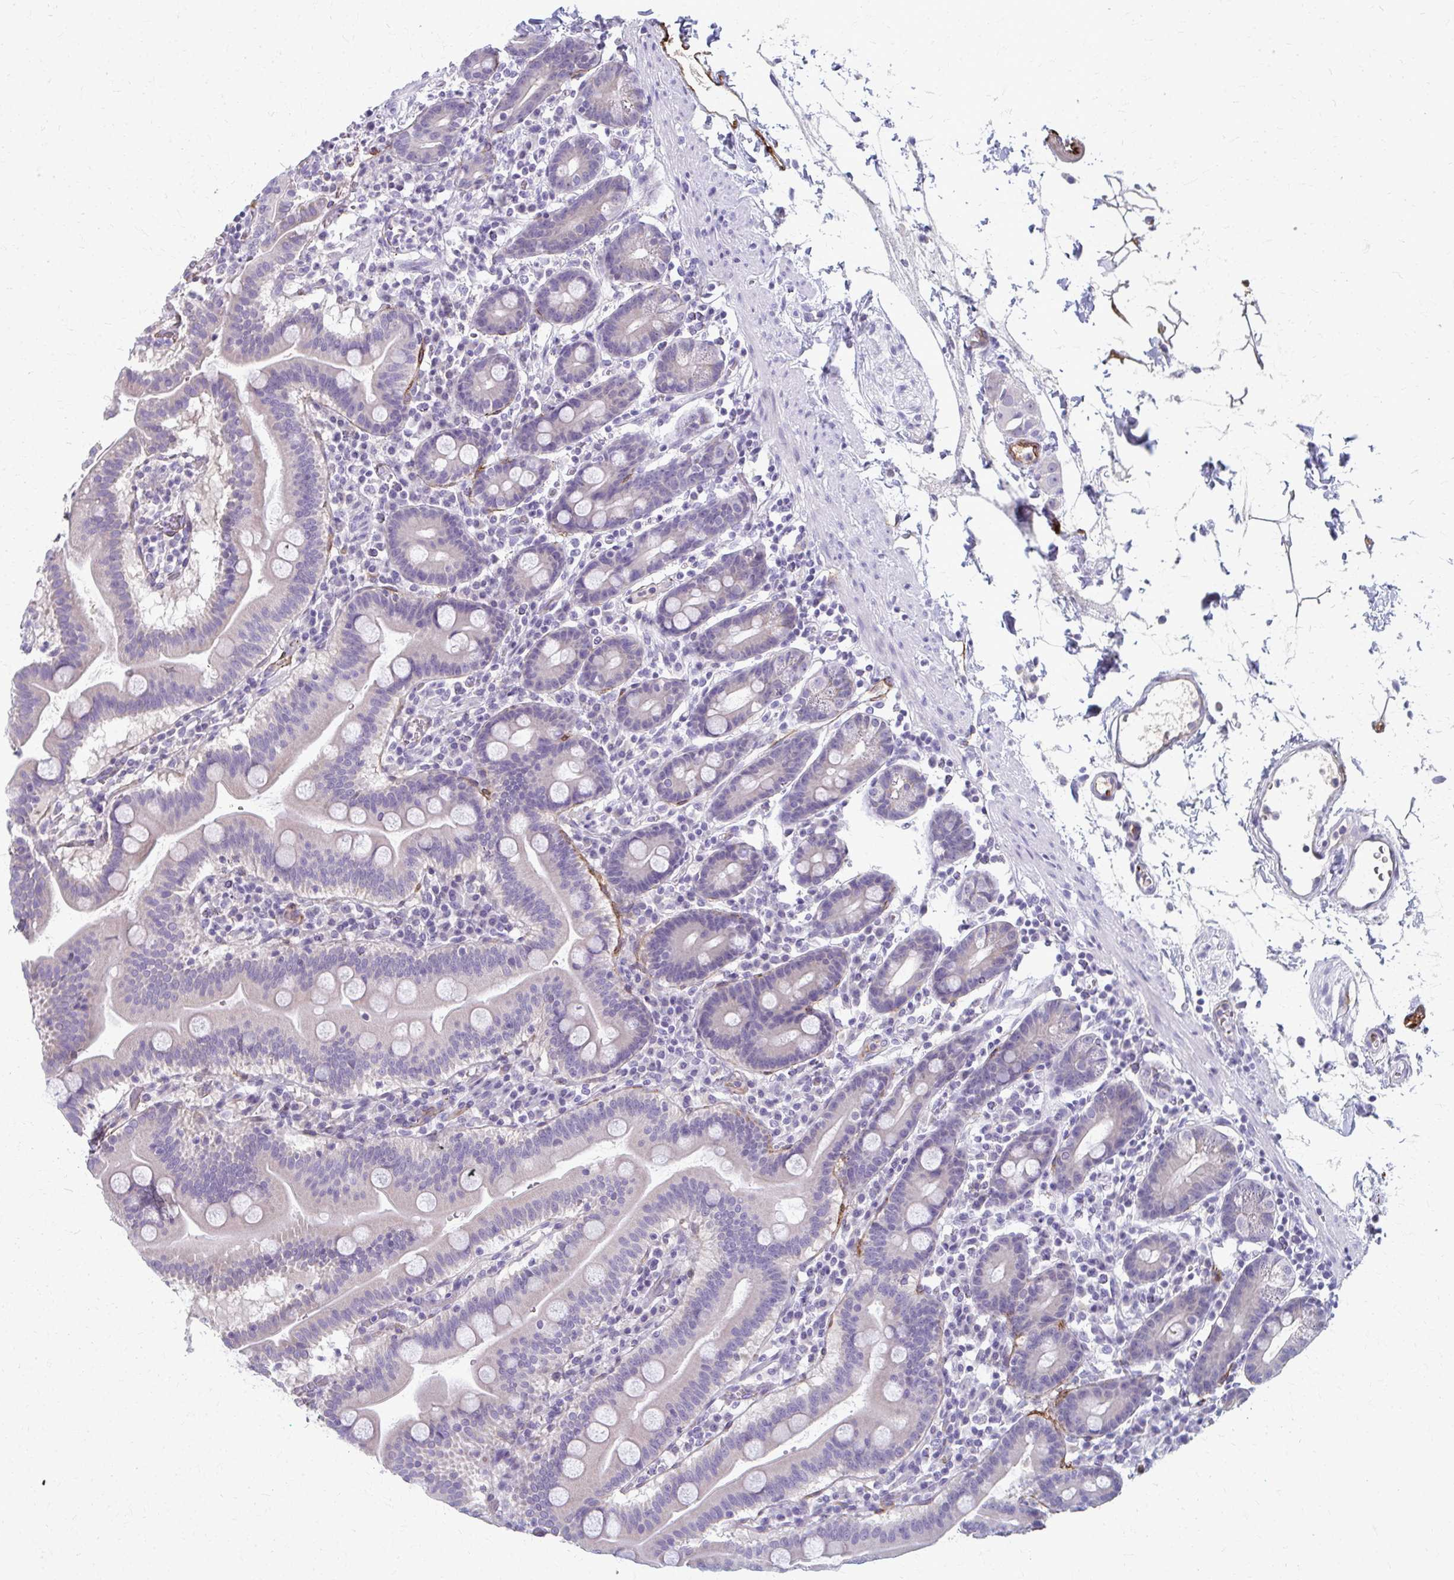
{"staining": {"intensity": "negative", "quantity": "none", "location": "none"}, "tissue": "duodenum", "cell_type": "Glandular cells", "image_type": "normal", "snomed": [{"axis": "morphology", "description": "Normal tissue, NOS"}, {"axis": "topography", "description": "Pancreas"}, {"axis": "topography", "description": "Duodenum"}], "caption": "A high-resolution histopathology image shows immunohistochemistry staining of normal duodenum, which displays no significant expression in glandular cells.", "gene": "ADIPOQ", "patient": {"sex": "male", "age": 59}}